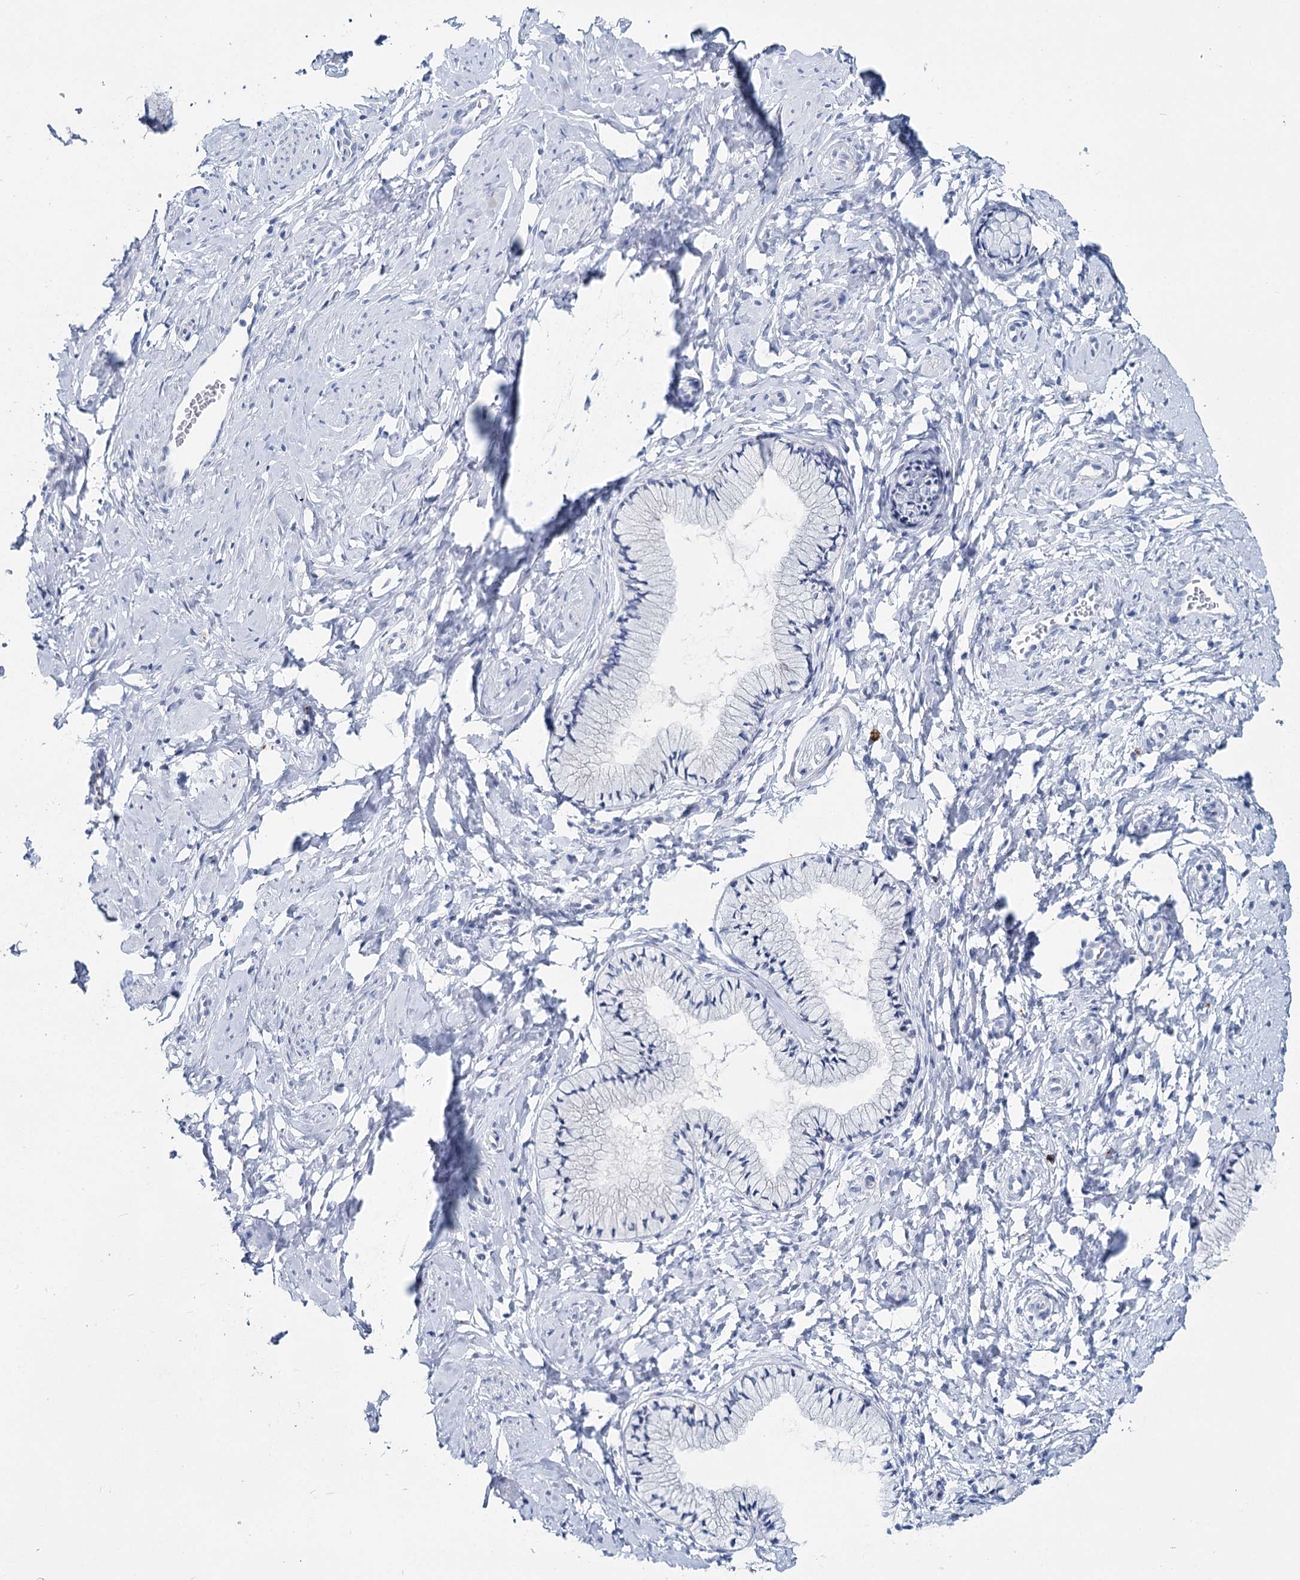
{"staining": {"intensity": "negative", "quantity": "none", "location": "none"}, "tissue": "cervix", "cell_type": "Glandular cells", "image_type": "normal", "snomed": [{"axis": "morphology", "description": "Normal tissue, NOS"}, {"axis": "topography", "description": "Cervix"}], "caption": "A micrograph of cervix stained for a protein demonstrates no brown staining in glandular cells.", "gene": "METTL7B", "patient": {"sex": "female", "age": 33}}